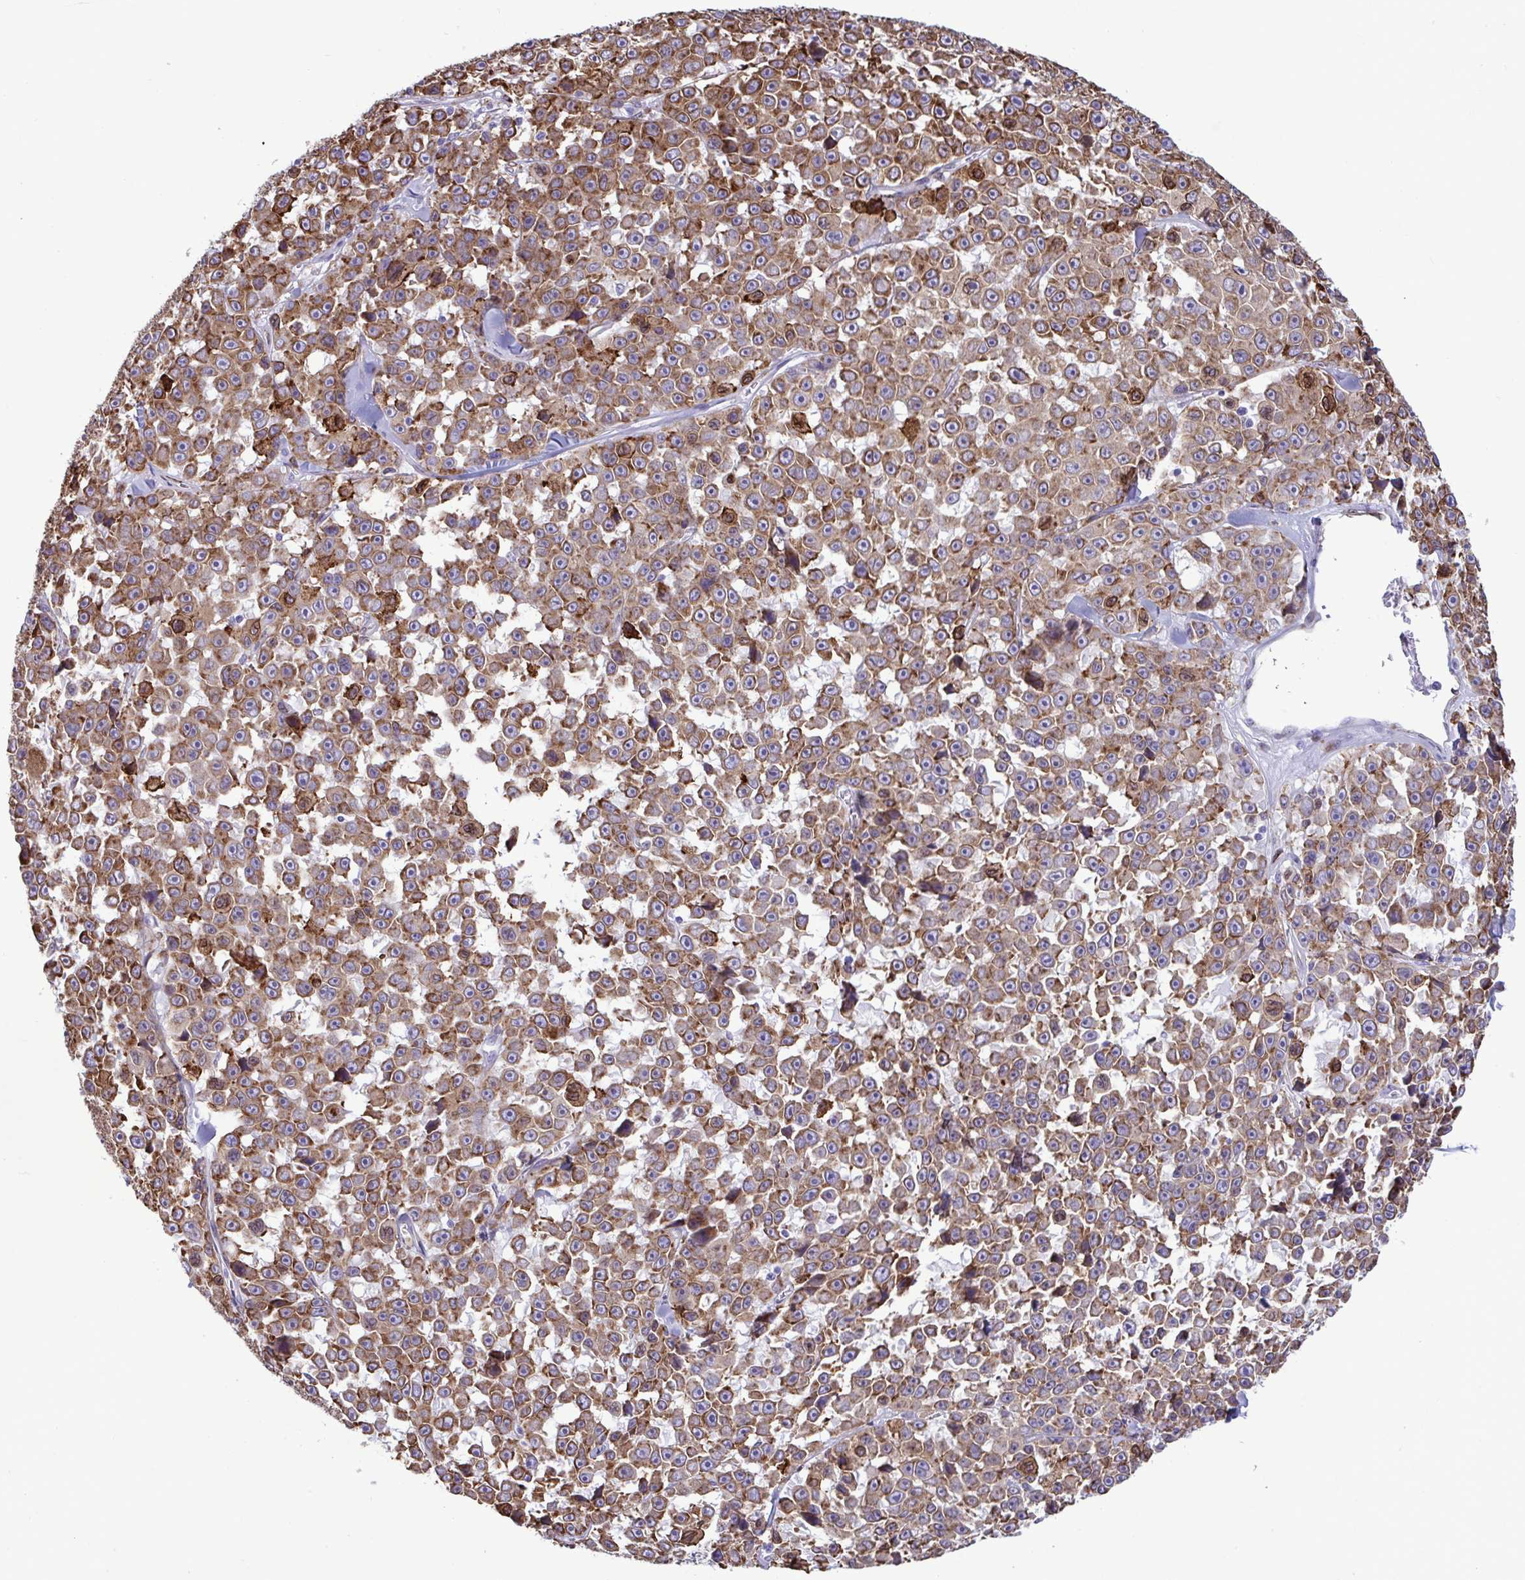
{"staining": {"intensity": "strong", "quantity": ">75%", "location": "cytoplasmic/membranous"}, "tissue": "melanoma", "cell_type": "Tumor cells", "image_type": "cancer", "snomed": [{"axis": "morphology", "description": "Malignant melanoma, NOS"}, {"axis": "topography", "description": "Skin"}], "caption": "Strong cytoplasmic/membranous staining for a protein is seen in approximately >75% of tumor cells of melanoma using IHC.", "gene": "ASPH", "patient": {"sex": "female", "age": 66}}